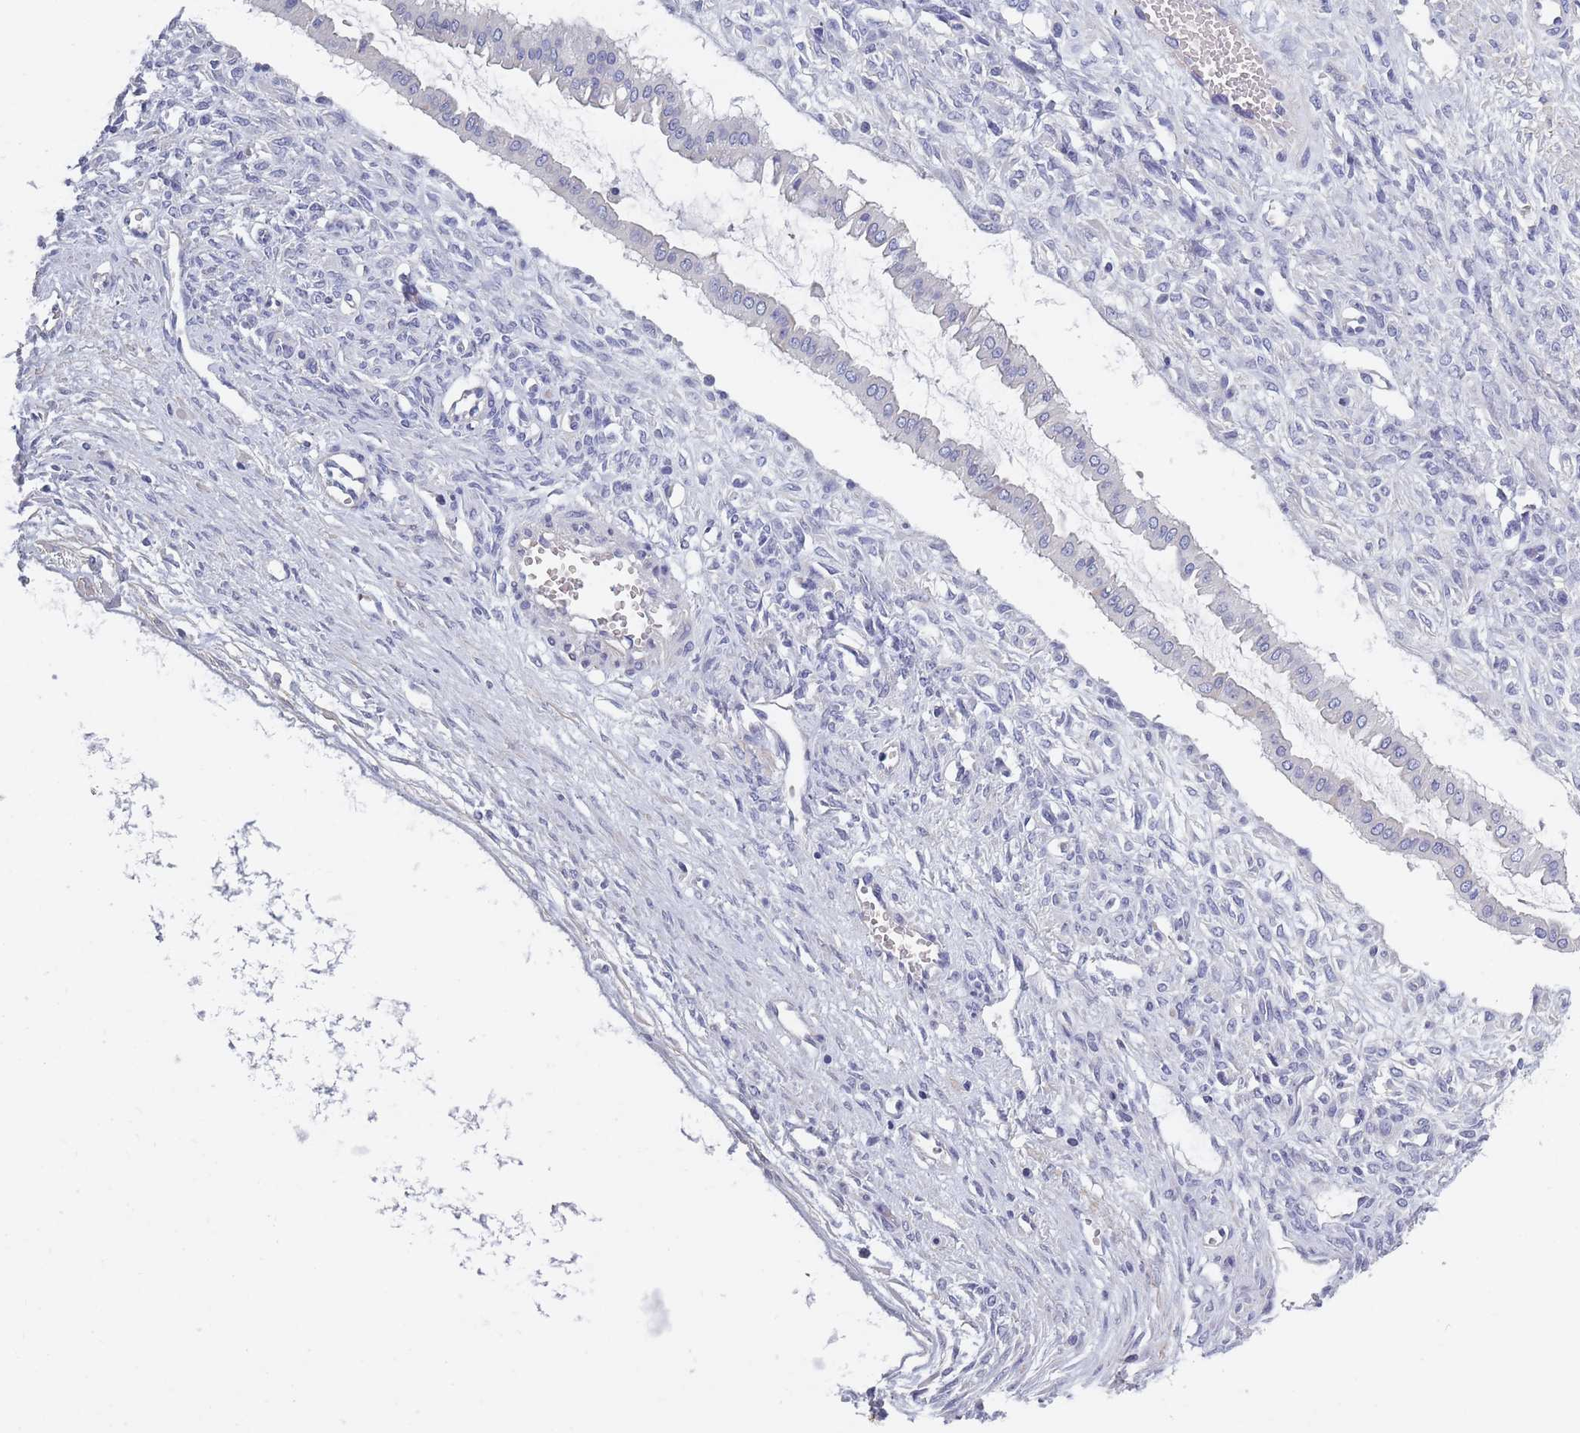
{"staining": {"intensity": "negative", "quantity": "none", "location": "none"}, "tissue": "ovarian cancer", "cell_type": "Tumor cells", "image_type": "cancer", "snomed": [{"axis": "morphology", "description": "Cystadenocarcinoma, mucinous, NOS"}, {"axis": "topography", "description": "Ovary"}], "caption": "Immunohistochemistry photomicrograph of neoplastic tissue: human ovarian cancer (mucinous cystadenocarcinoma) stained with DAB (3,3'-diaminobenzidine) reveals no significant protein expression in tumor cells.", "gene": "OR4C5", "patient": {"sex": "female", "age": 73}}